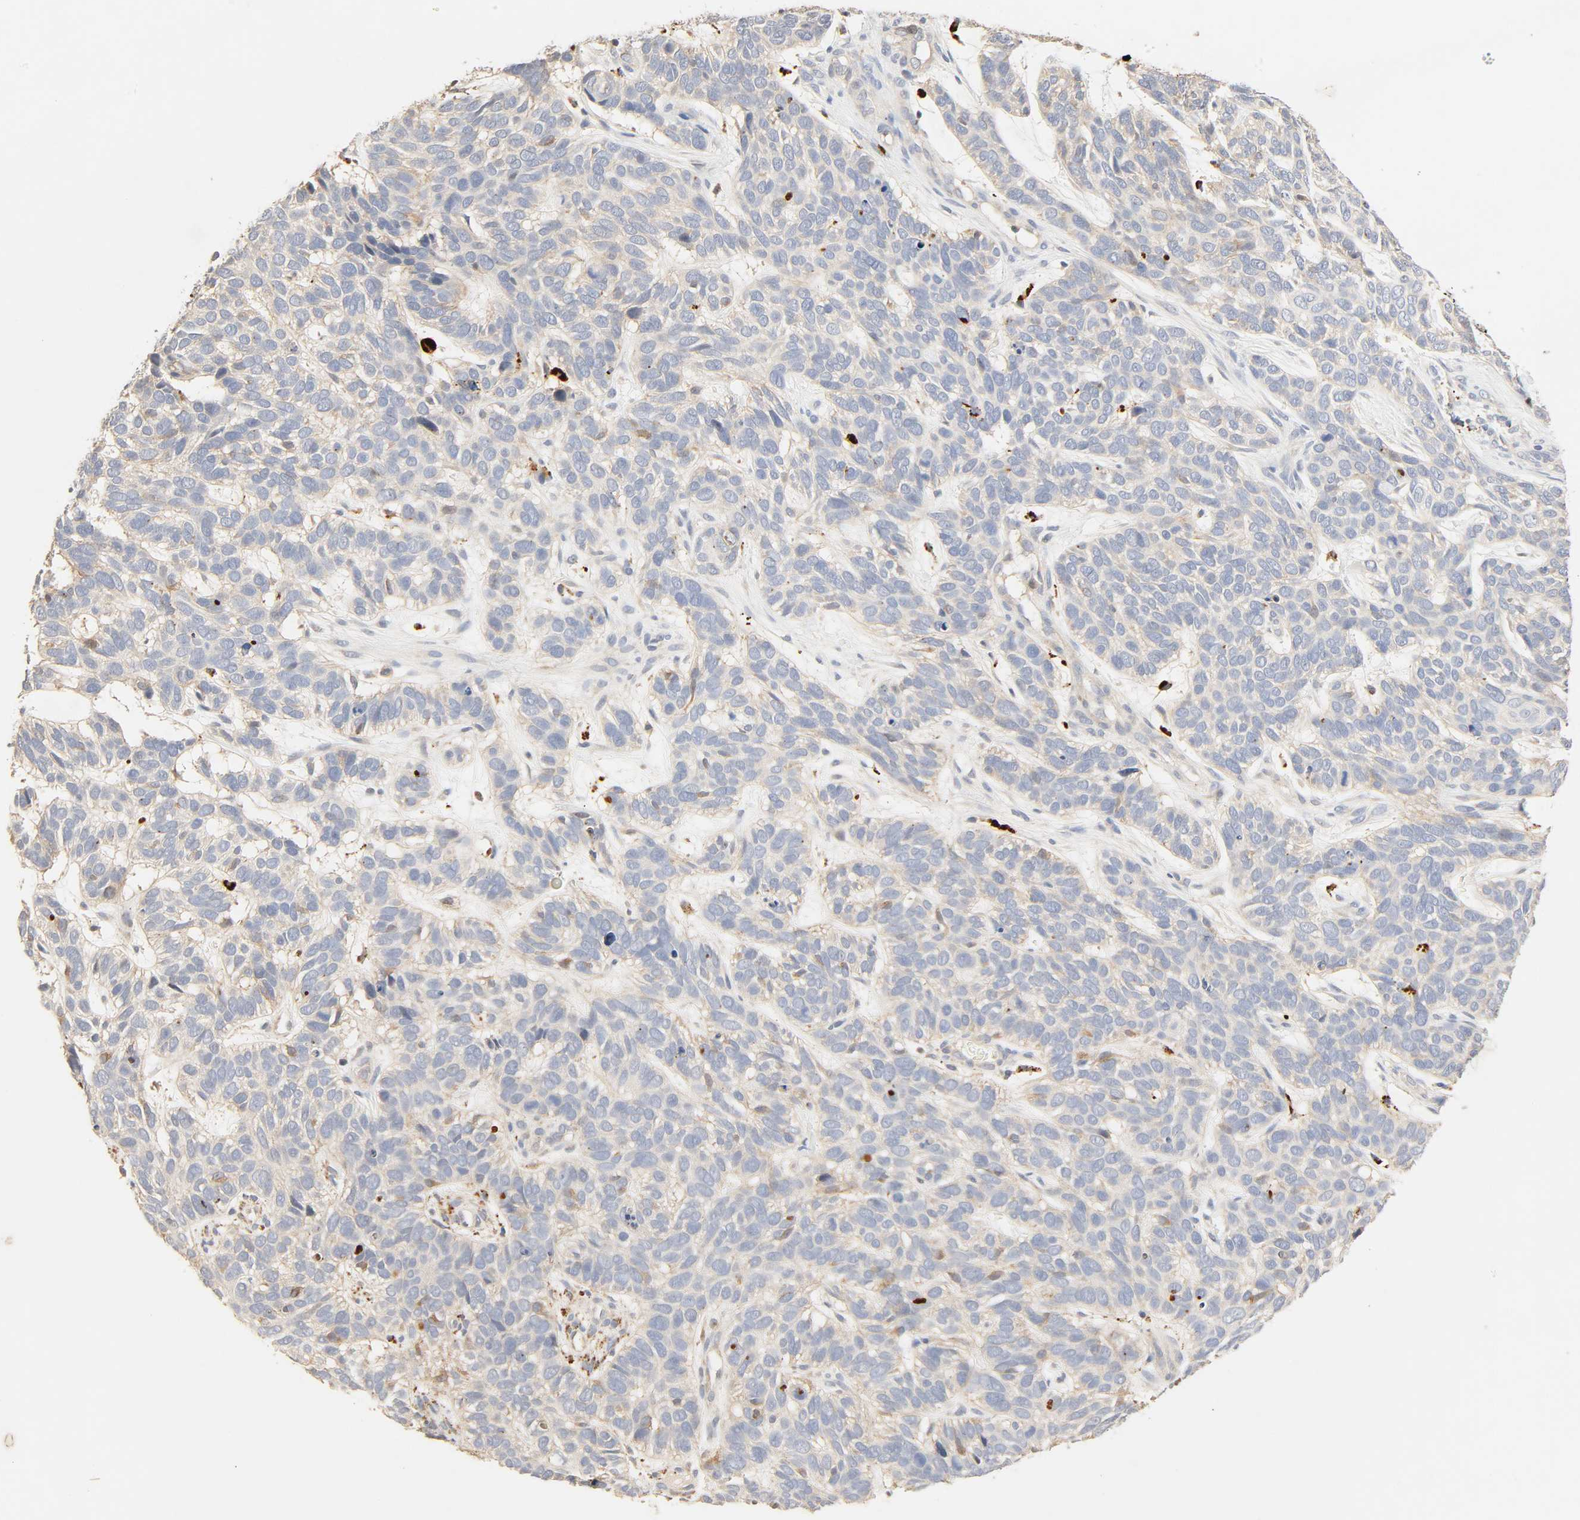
{"staining": {"intensity": "weak", "quantity": ">75%", "location": "cytoplasmic/membranous"}, "tissue": "skin cancer", "cell_type": "Tumor cells", "image_type": "cancer", "snomed": [{"axis": "morphology", "description": "Basal cell carcinoma"}, {"axis": "topography", "description": "Skin"}], "caption": "Protein expression analysis of skin basal cell carcinoma exhibits weak cytoplasmic/membranous positivity in approximately >75% of tumor cells. (DAB (3,3'-diaminobenzidine) IHC, brown staining for protein, blue staining for nuclei).", "gene": "MAPK6", "patient": {"sex": "male", "age": 87}}